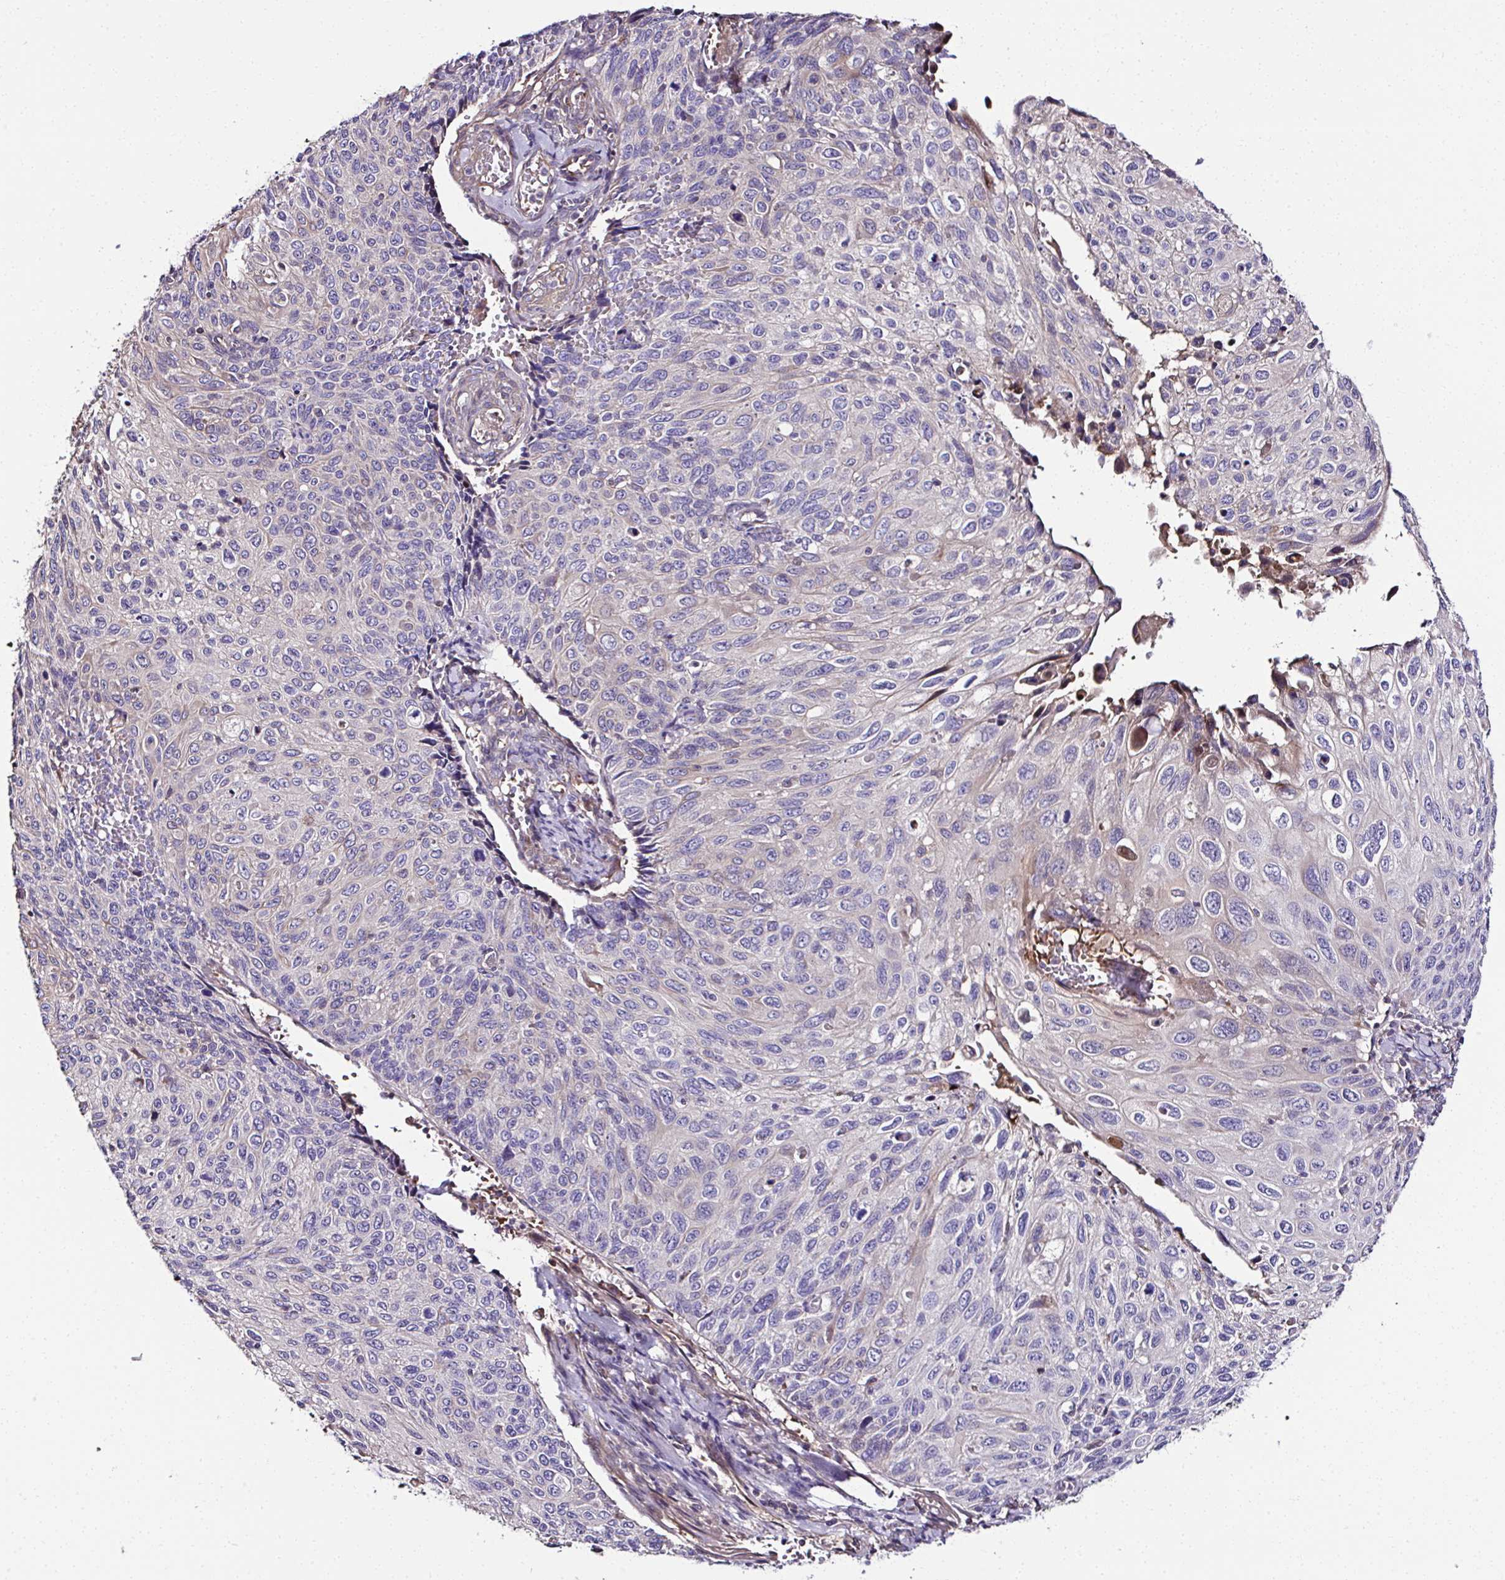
{"staining": {"intensity": "negative", "quantity": "none", "location": "none"}, "tissue": "cervical cancer", "cell_type": "Tumor cells", "image_type": "cancer", "snomed": [{"axis": "morphology", "description": "Squamous cell carcinoma, NOS"}, {"axis": "topography", "description": "Cervix"}], "caption": "This is an immunohistochemistry (IHC) micrograph of cervical squamous cell carcinoma. There is no staining in tumor cells.", "gene": "CCDC85C", "patient": {"sex": "female", "age": 70}}